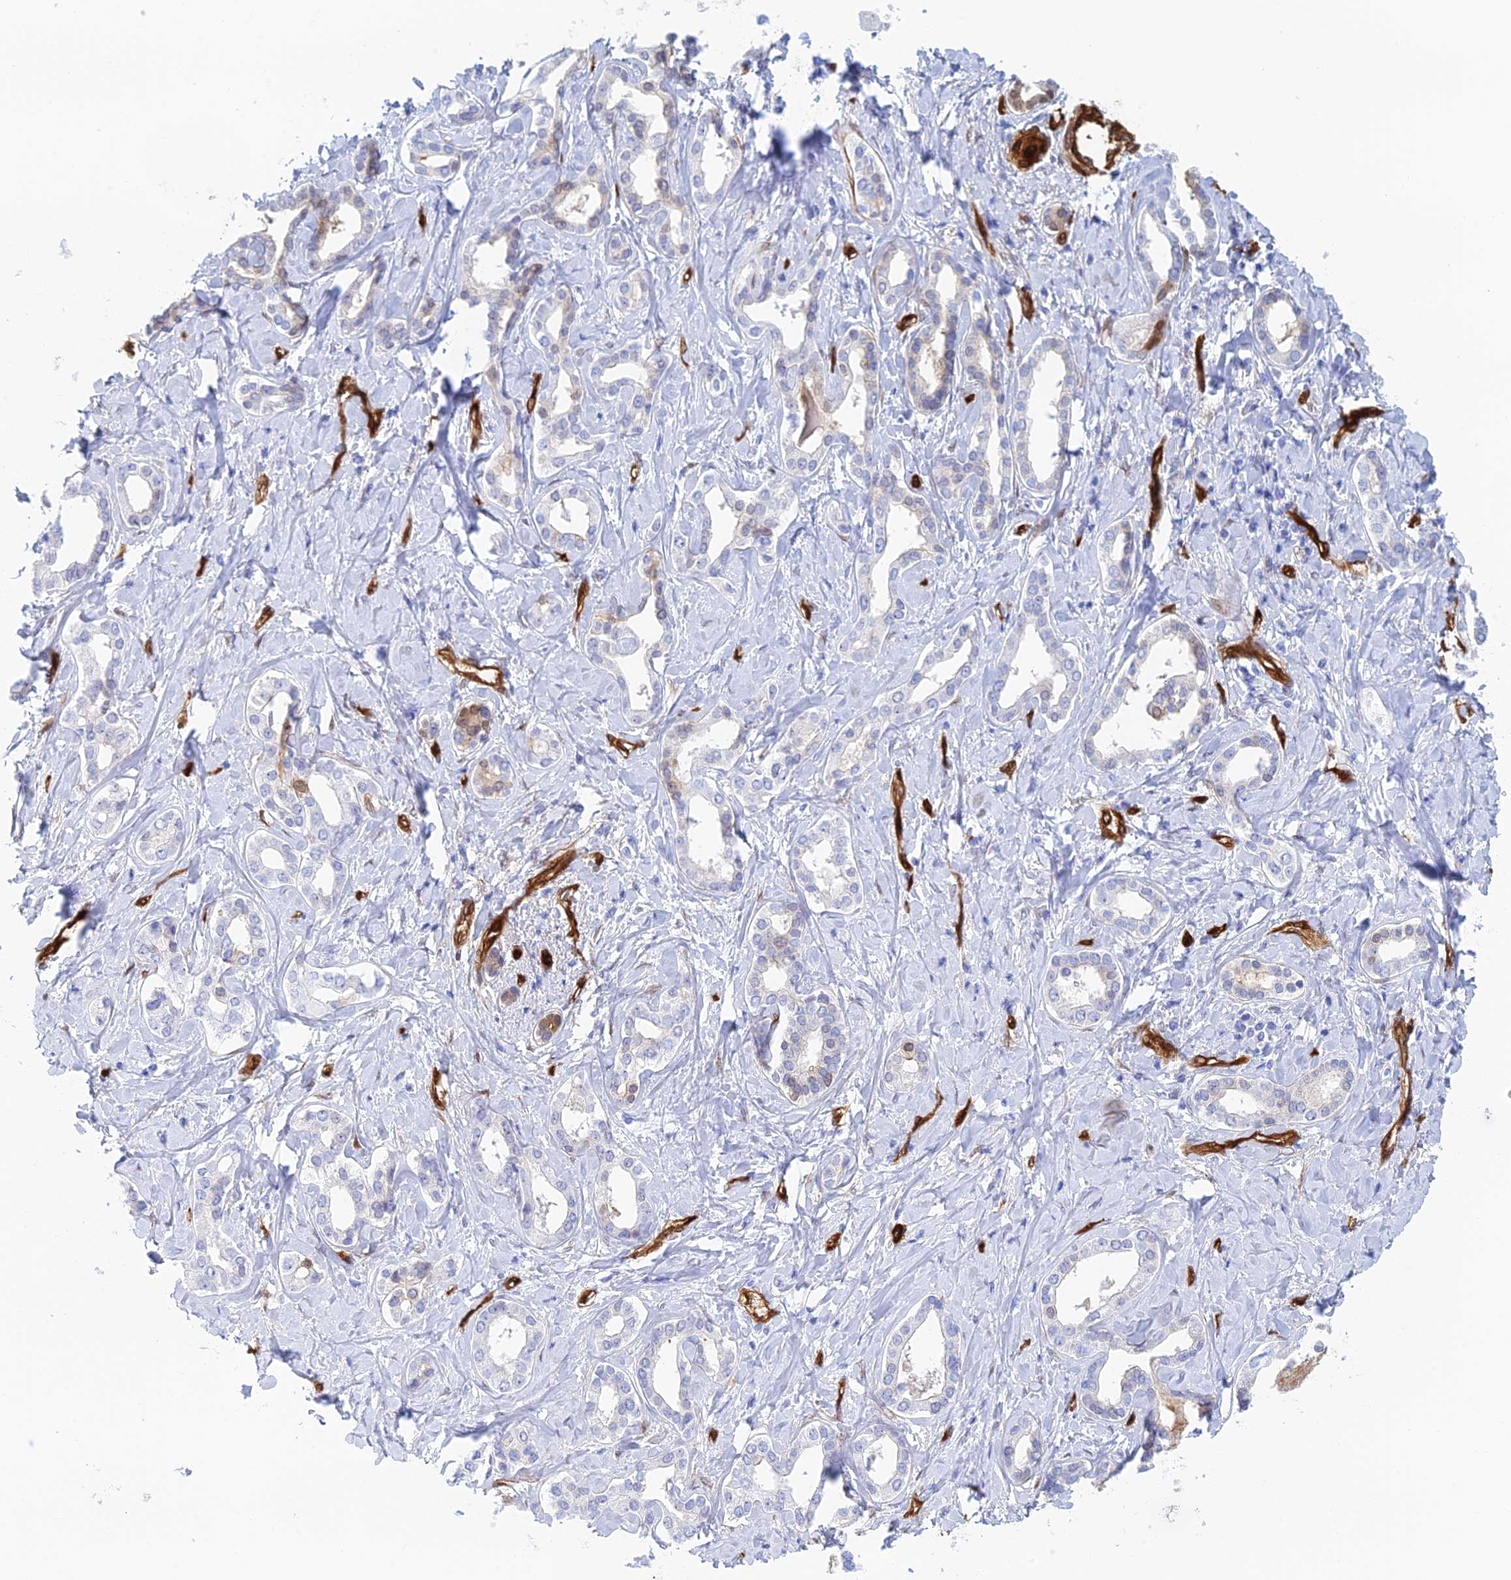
{"staining": {"intensity": "negative", "quantity": "none", "location": "none"}, "tissue": "liver cancer", "cell_type": "Tumor cells", "image_type": "cancer", "snomed": [{"axis": "morphology", "description": "Cholangiocarcinoma"}, {"axis": "topography", "description": "Liver"}], "caption": "The photomicrograph exhibits no significant staining in tumor cells of liver cancer.", "gene": "CRIP2", "patient": {"sex": "female", "age": 77}}